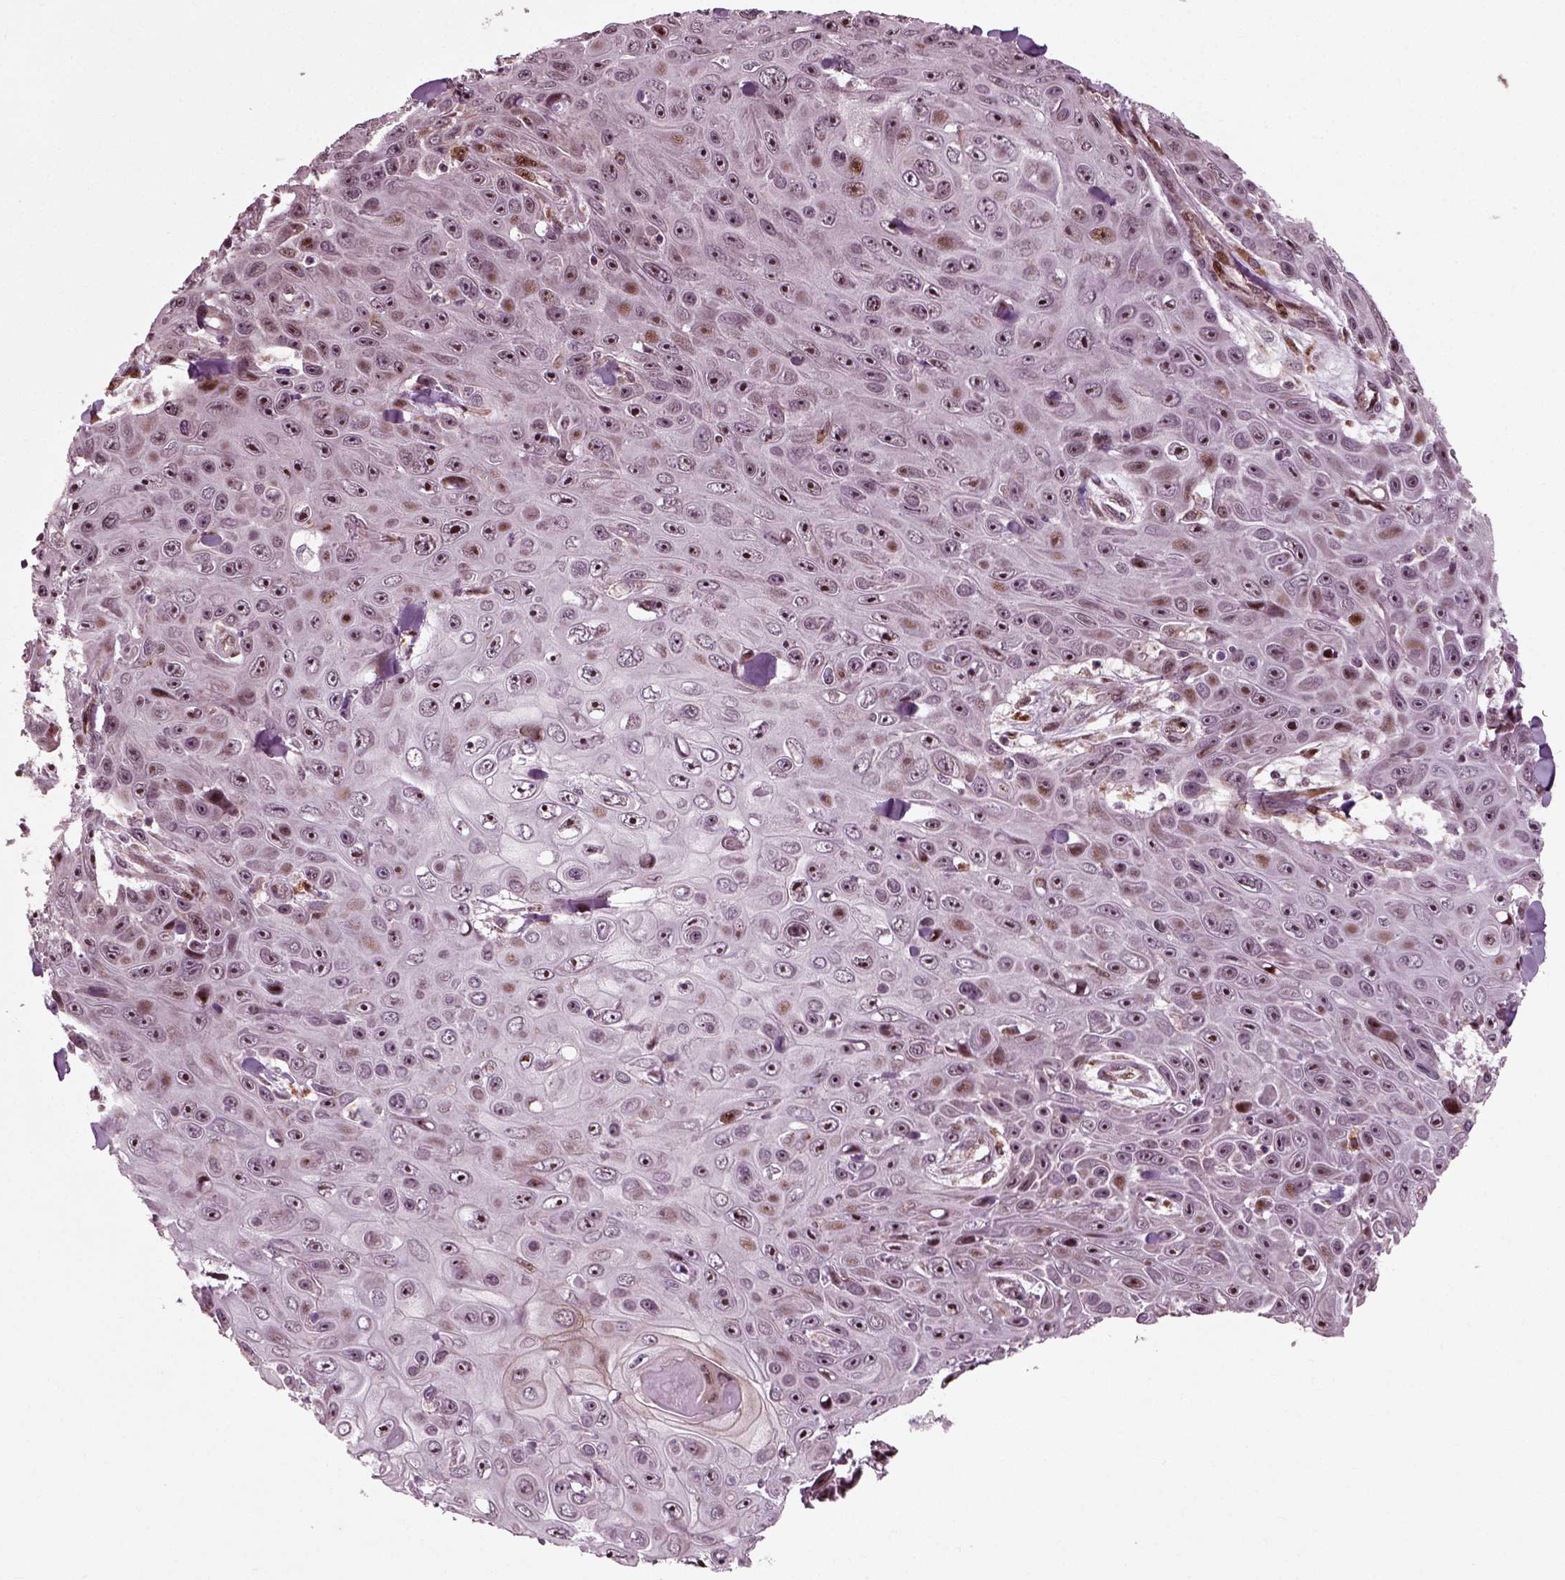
{"staining": {"intensity": "moderate", "quantity": "<25%", "location": "nuclear"}, "tissue": "skin cancer", "cell_type": "Tumor cells", "image_type": "cancer", "snomed": [{"axis": "morphology", "description": "Squamous cell carcinoma, NOS"}, {"axis": "topography", "description": "Skin"}], "caption": "High-power microscopy captured an immunohistochemistry image of skin squamous cell carcinoma, revealing moderate nuclear positivity in approximately <25% of tumor cells.", "gene": "CDC14A", "patient": {"sex": "male", "age": 82}}